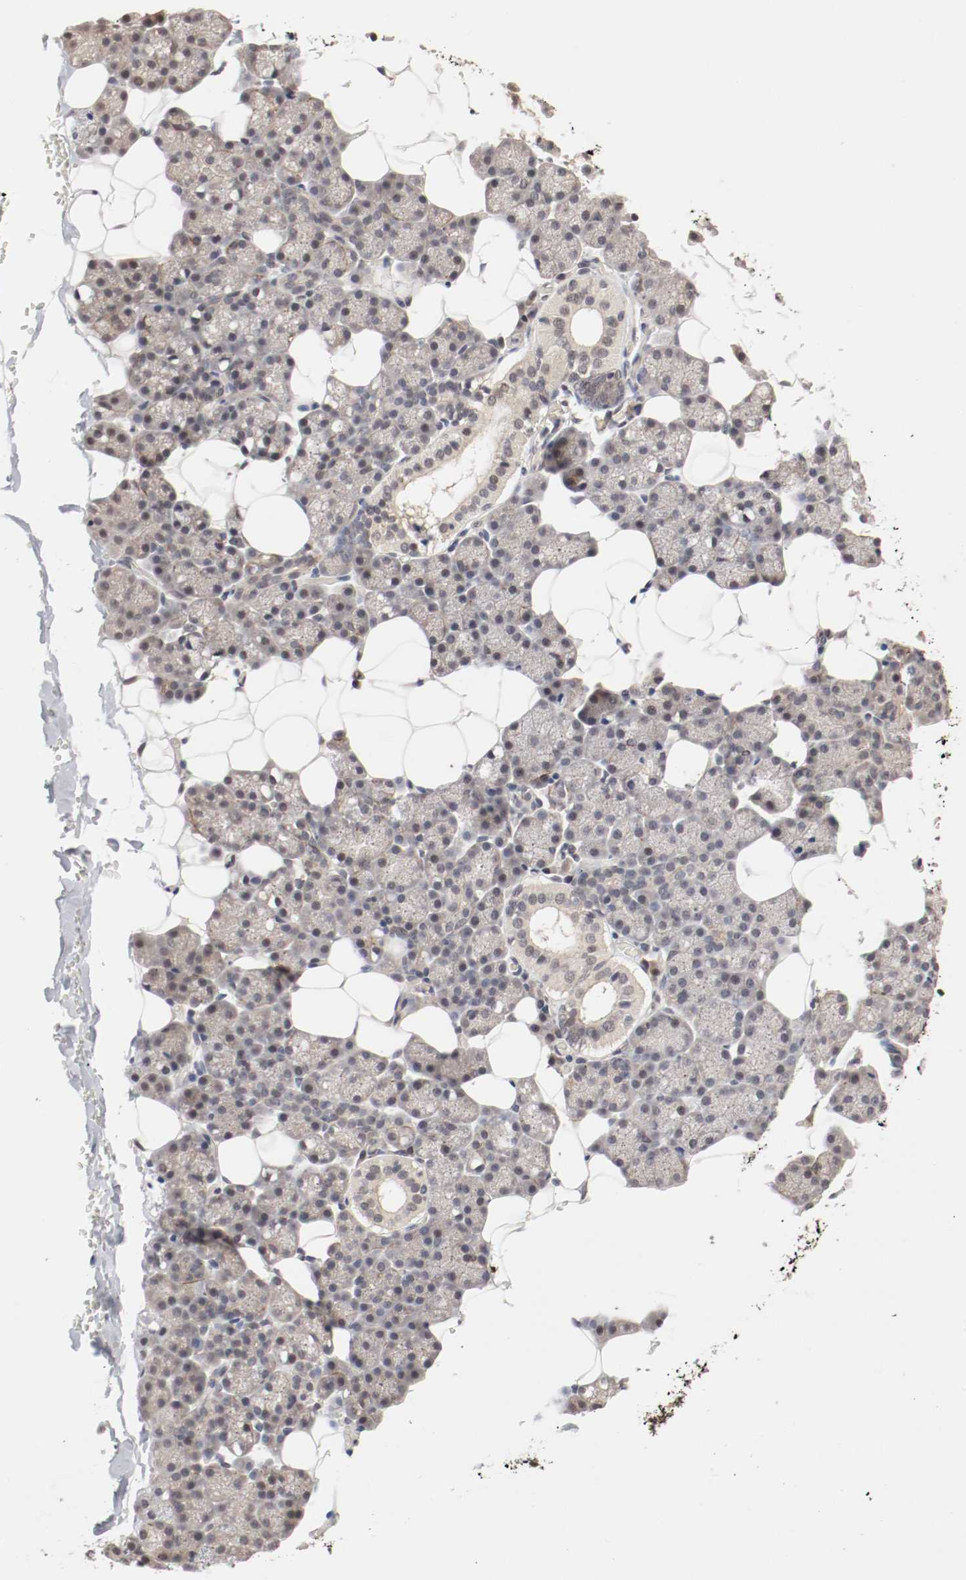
{"staining": {"intensity": "weak", "quantity": "25%-75%", "location": "cytoplasmic/membranous,nuclear"}, "tissue": "salivary gland", "cell_type": "Glandular cells", "image_type": "normal", "snomed": [{"axis": "morphology", "description": "Normal tissue, NOS"}, {"axis": "topography", "description": "Lymph node"}, {"axis": "topography", "description": "Salivary gland"}], "caption": "Immunohistochemistry (IHC) histopathology image of normal human salivary gland stained for a protein (brown), which displays low levels of weak cytoplasmic/membranous,nuclear expression in about 25%-75% of glandular cells.", "gene": "CSNK2B", "patient": {"sex": "male", "age": 8}}